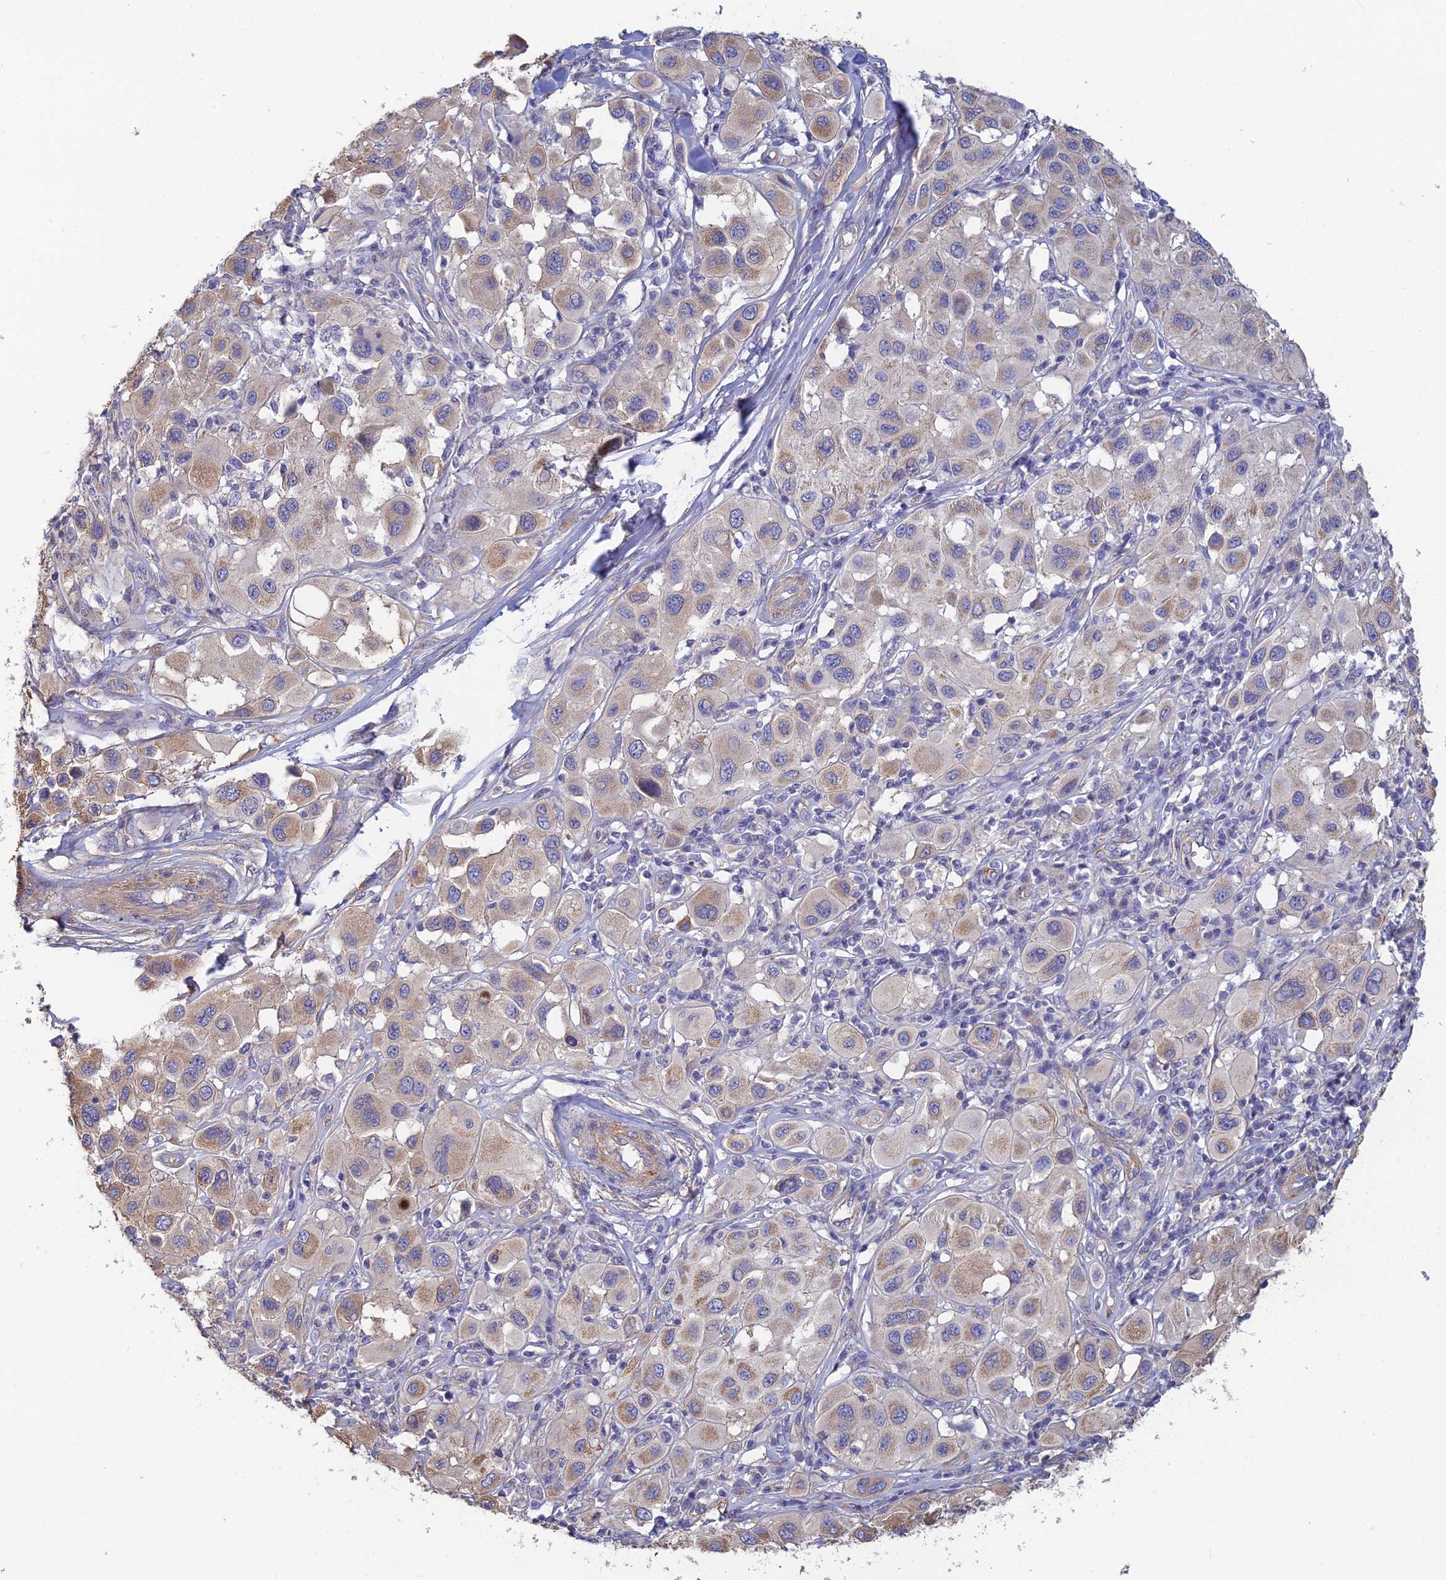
{"staining": {"intensity": "weak", "quantity": "25%-75%", "location": "cytoplasmic/membranous"}, "tissue": "melanoma", "cell_type": "Tumor cells", "image_type": "cancer", "snomed": [{"axis": "morphology", "description": "Malignant melanoma, Metastatic site"}, {"axis": "topography", "description": "Skin"}], "caption": "Protein staining by immunohistochemistry (IHC) demonstrates weak cytoplasmic/membranous positivity in about 25%-75% of tumor cells in melanoma.", "gene": "PCDHA5", "patient": {"sex": "male", "age": 41}}